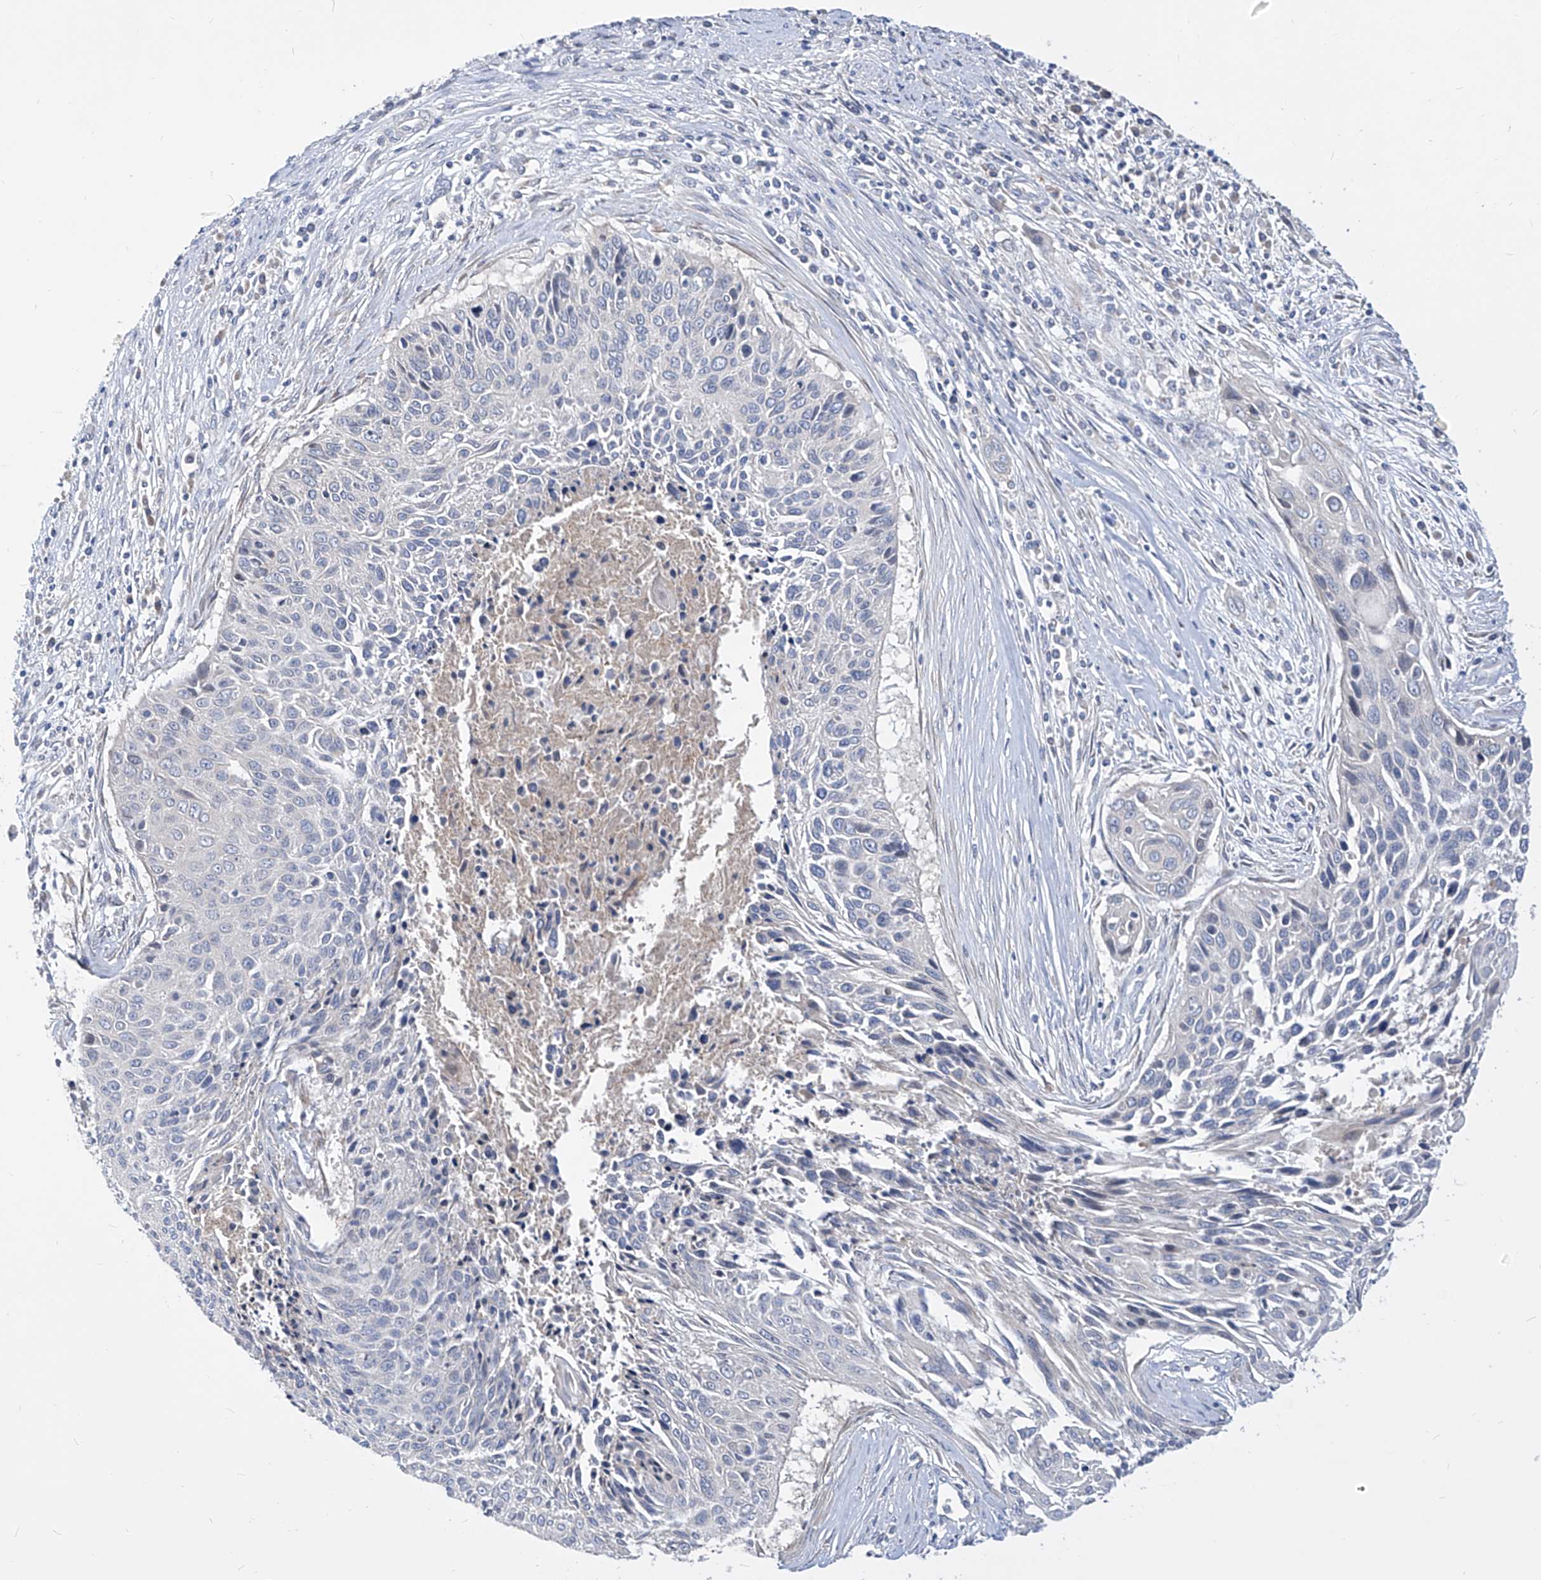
{"staining": {"intensity": "negative", "quantity": "none", "location": "none"}, "tissue": "cervical cancer", "cell_type": "Tumor cells", "image_type": "cancer", "snomed": [{"axis": "morphology", "description": "Squamous cell carcinoma, NOS"}, {"axis": "topography", "description": "Cervix"}], "caption": "Immunohistochemical staining of cervical cancer (squamous cell carcinoma) demonstrates no significant staining in tumor cells.", "gene": "UFL1", "patient": {"sex": "female", "age": 55}}